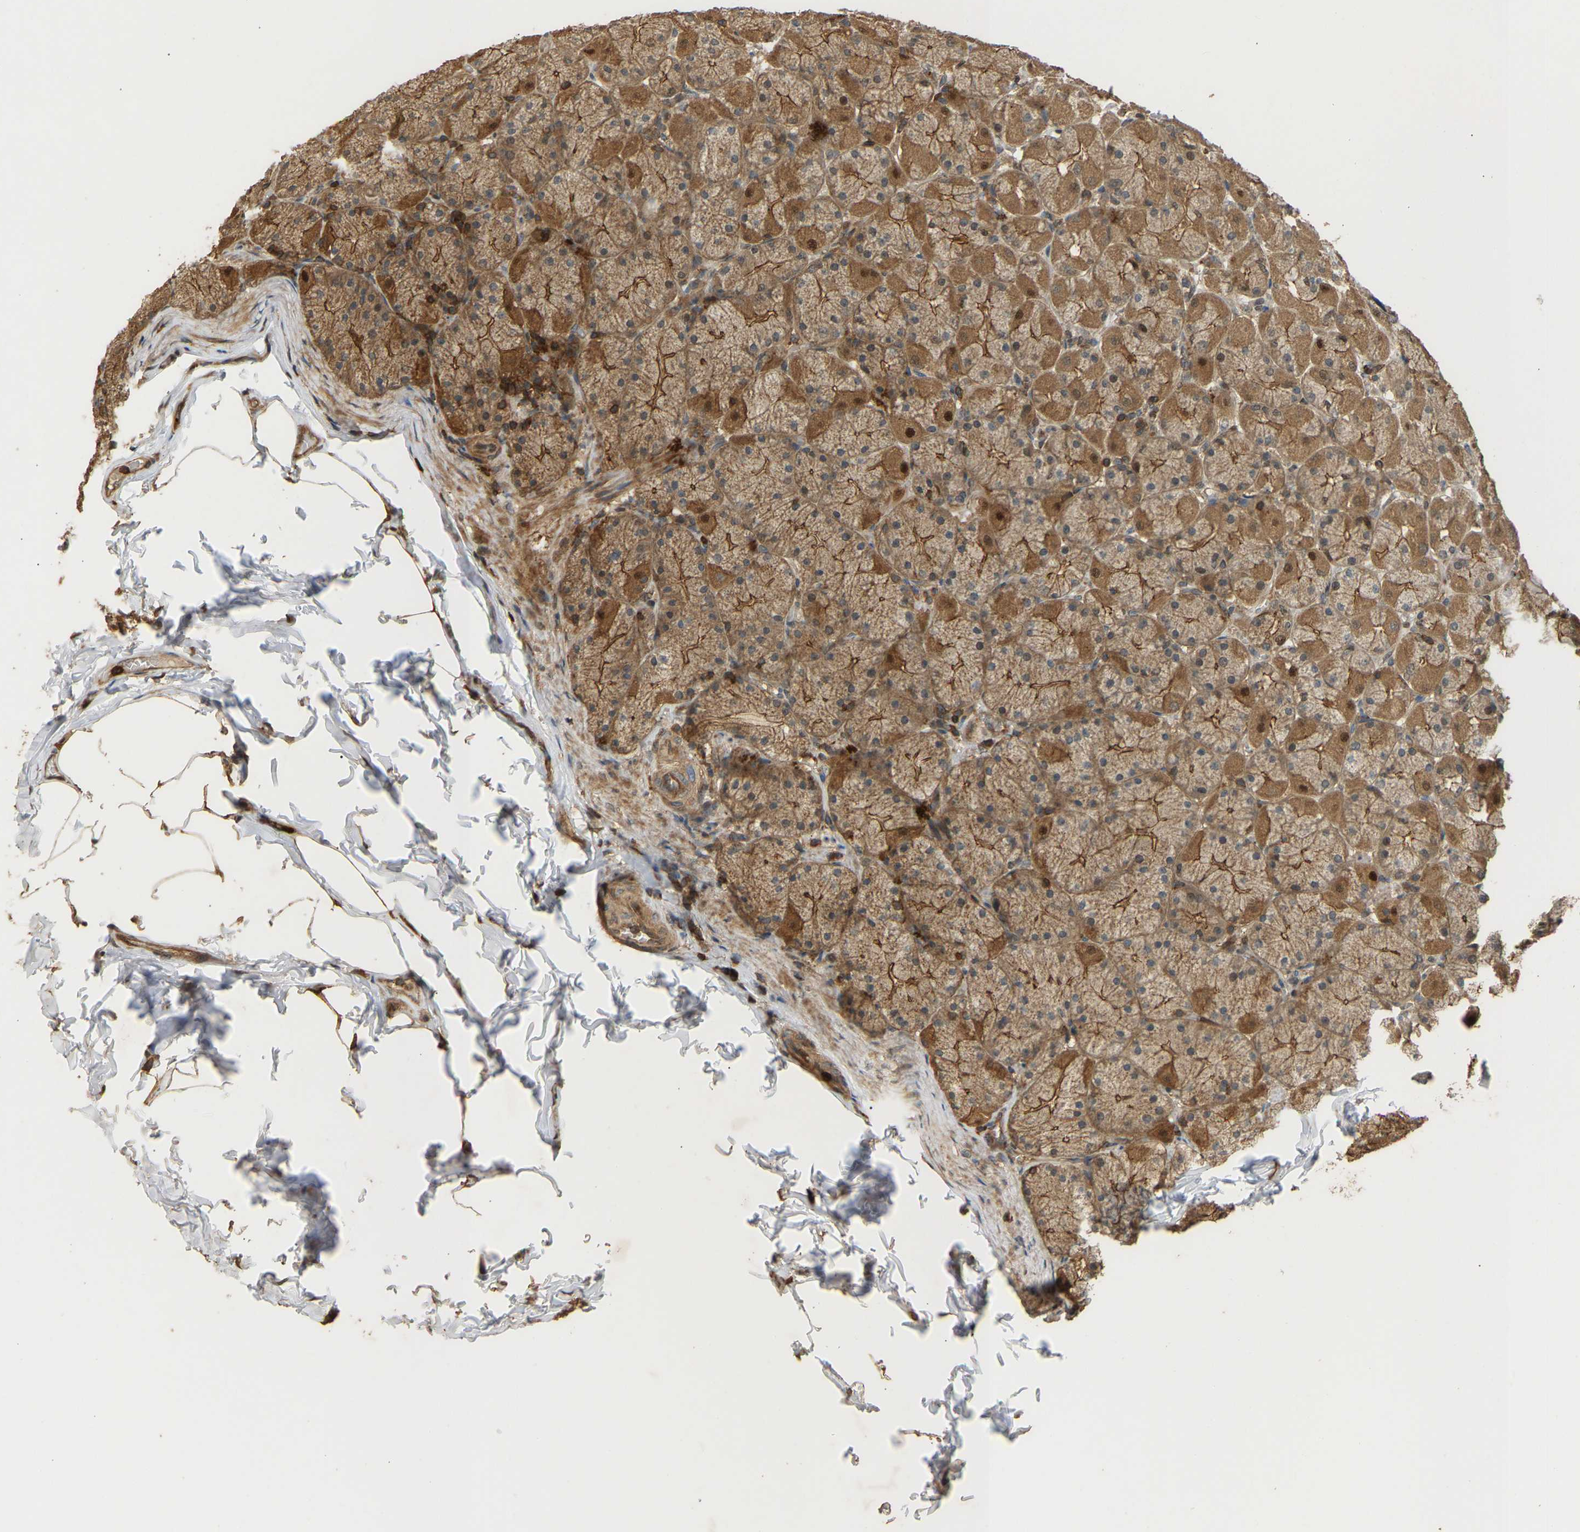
{"staining": {"intensity": "moderate", "quantity": ">75%", "location": "cytoplasmic/membranous,nuclear"}, "tissue": "stomach", "cell_type": "Glandular cells", "image_type": "normal", "snomed": [{"axis": "morphology", "description": "Normal tissue, NOS"}, {"axis": "topography", "description": "Stomach, upper"}], "caption": "Benign stomach reveals moderate cytoplasmic/membranous,nuclear positivity in about >75% of glandular cells (Stains: DAB in brown, nuclei in blue, Microscopy: brightfield microscopy at high magnification)..", "gene": "ENSG00000282218", "patient": {"sex": "female", "age": 56}}